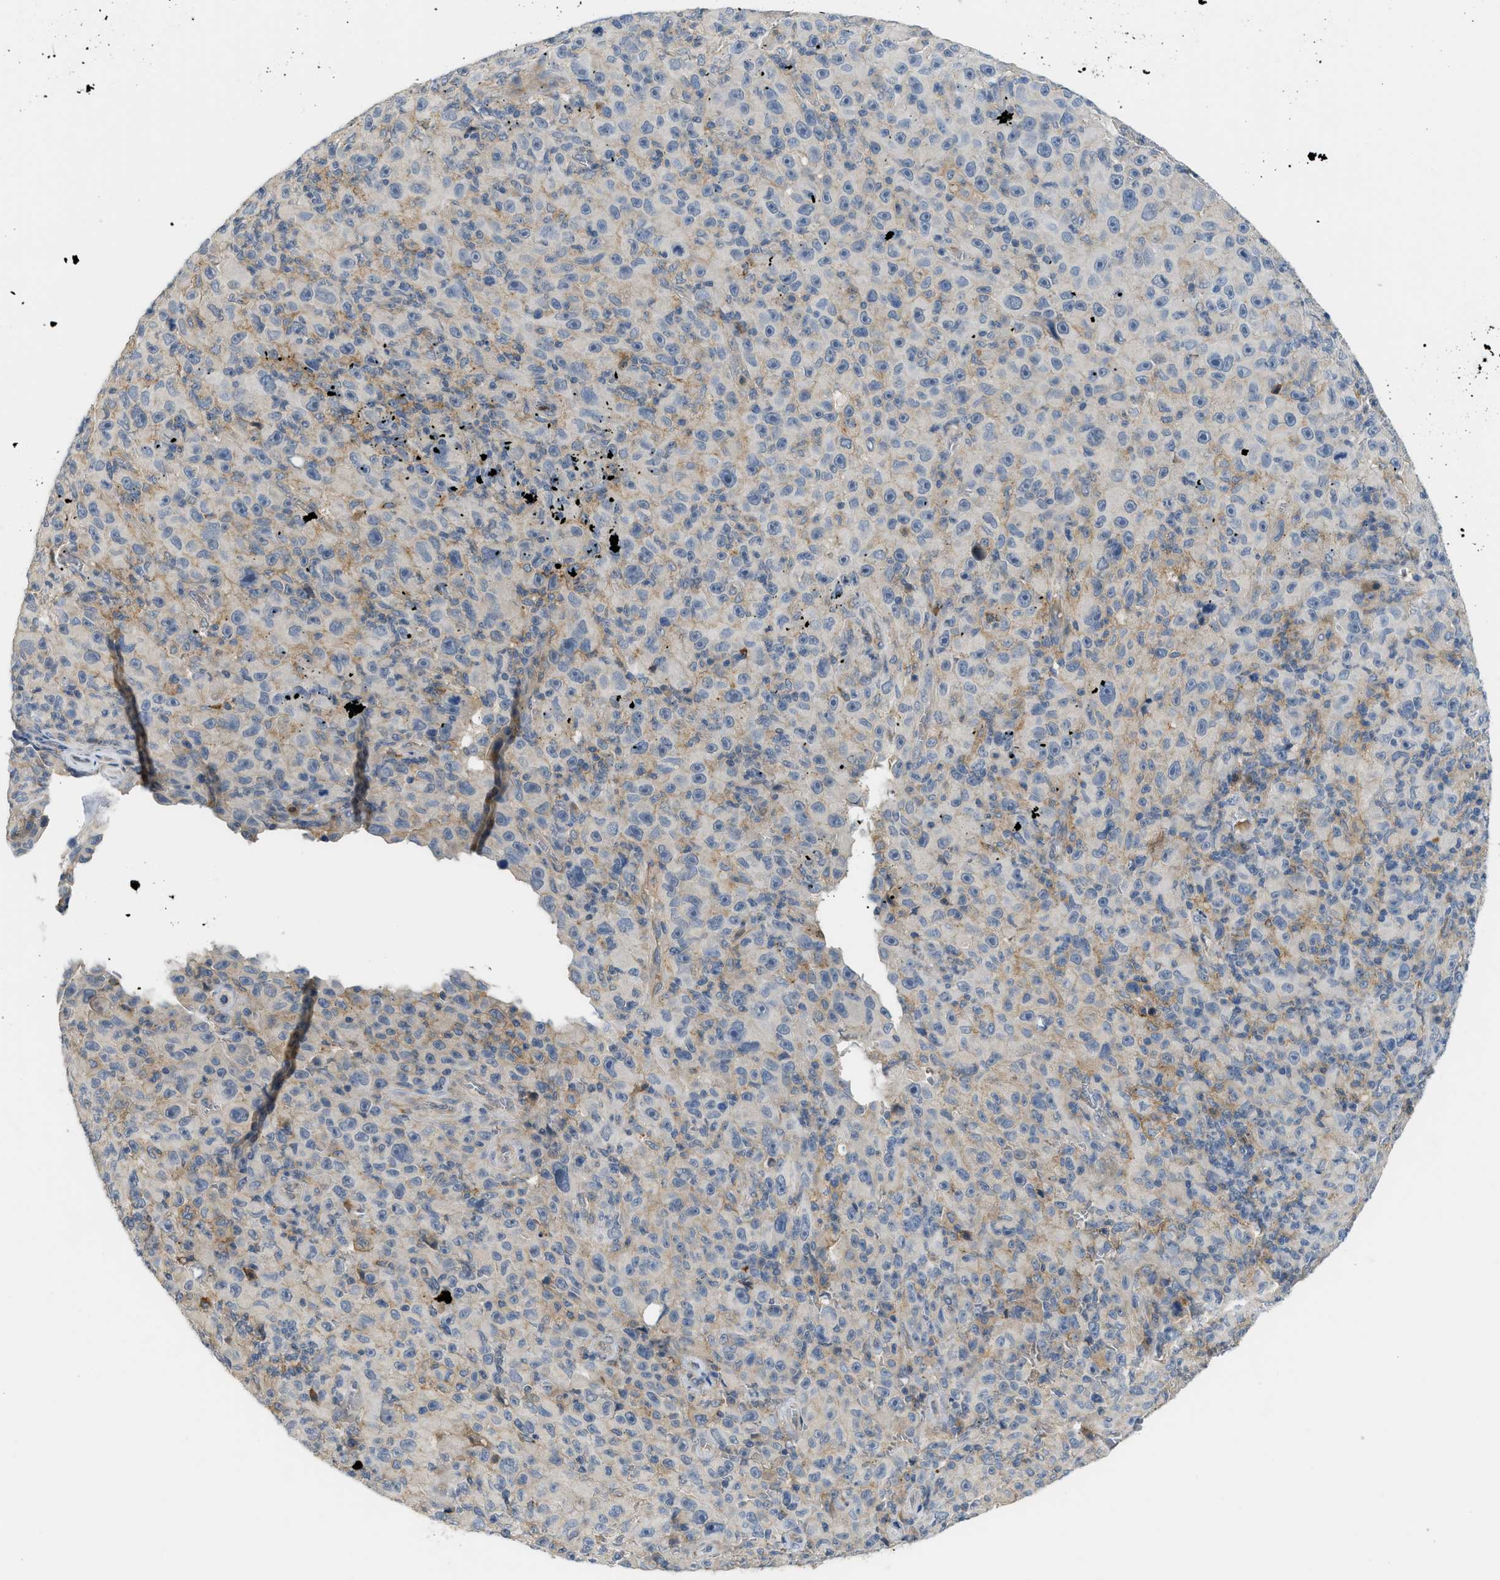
{"staining": {"intensity": "weak", "quantity": "25%-75%", "location": "cytoplasmic/membranous"}, "tissue": "melanoma", "cell_type": "Tumor cells", "image_type": "cancer", "snomed": [{"axis": "morphology", "description": "Malignant melanoma, NOS"}, {"axis": "topography", "description": "Skin"}], "caption": "Protein analysis of malignant melanoma tissue demonstrates weak cytoplasmic/membranous staining in about 25%-75% of tumor cells.", "gene": "RHBDF2", "patient": {"sex": "female", "age": 82}}